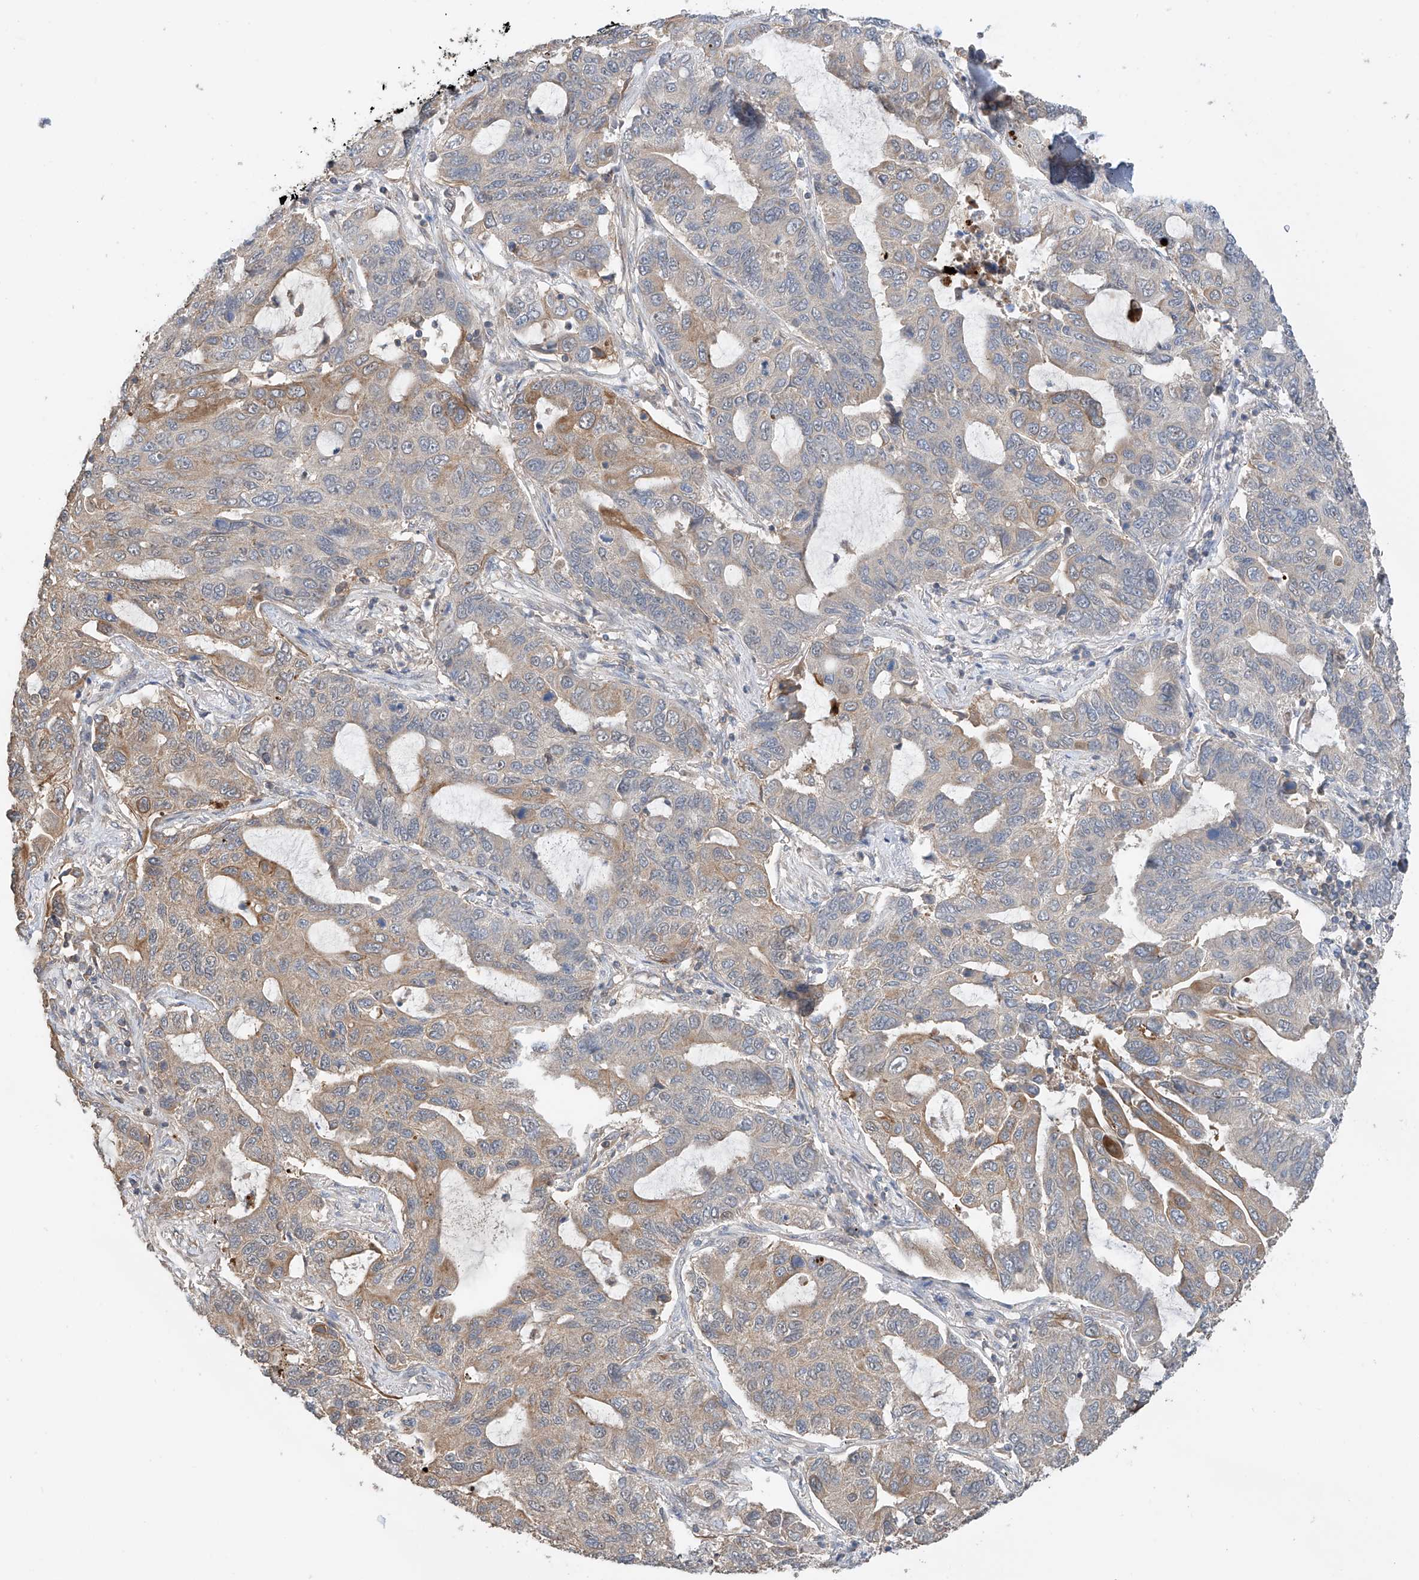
{"staining": {"intensity": "moderate", "quantity": "<25%", "location": "cytoplasmic/membranous"}, "tissue": "lung cancer", "cell_type": "Tumor cells", "image_type": "cancer", "snomed": [{"axis": "morphology", "description": "Adenocarcinoma, NOS"}, {"axis": "topography", "description": "Lung"}], "caption": "There is low levels of moderate cytoplasmic/membranous positivity in tumor cells of lung cancer (adenocarcinoma), as demonstrated by immunohistochemical staining (brown color).", "gene": "RPAIN", "patient": {"sex": "male", "age": 64}}